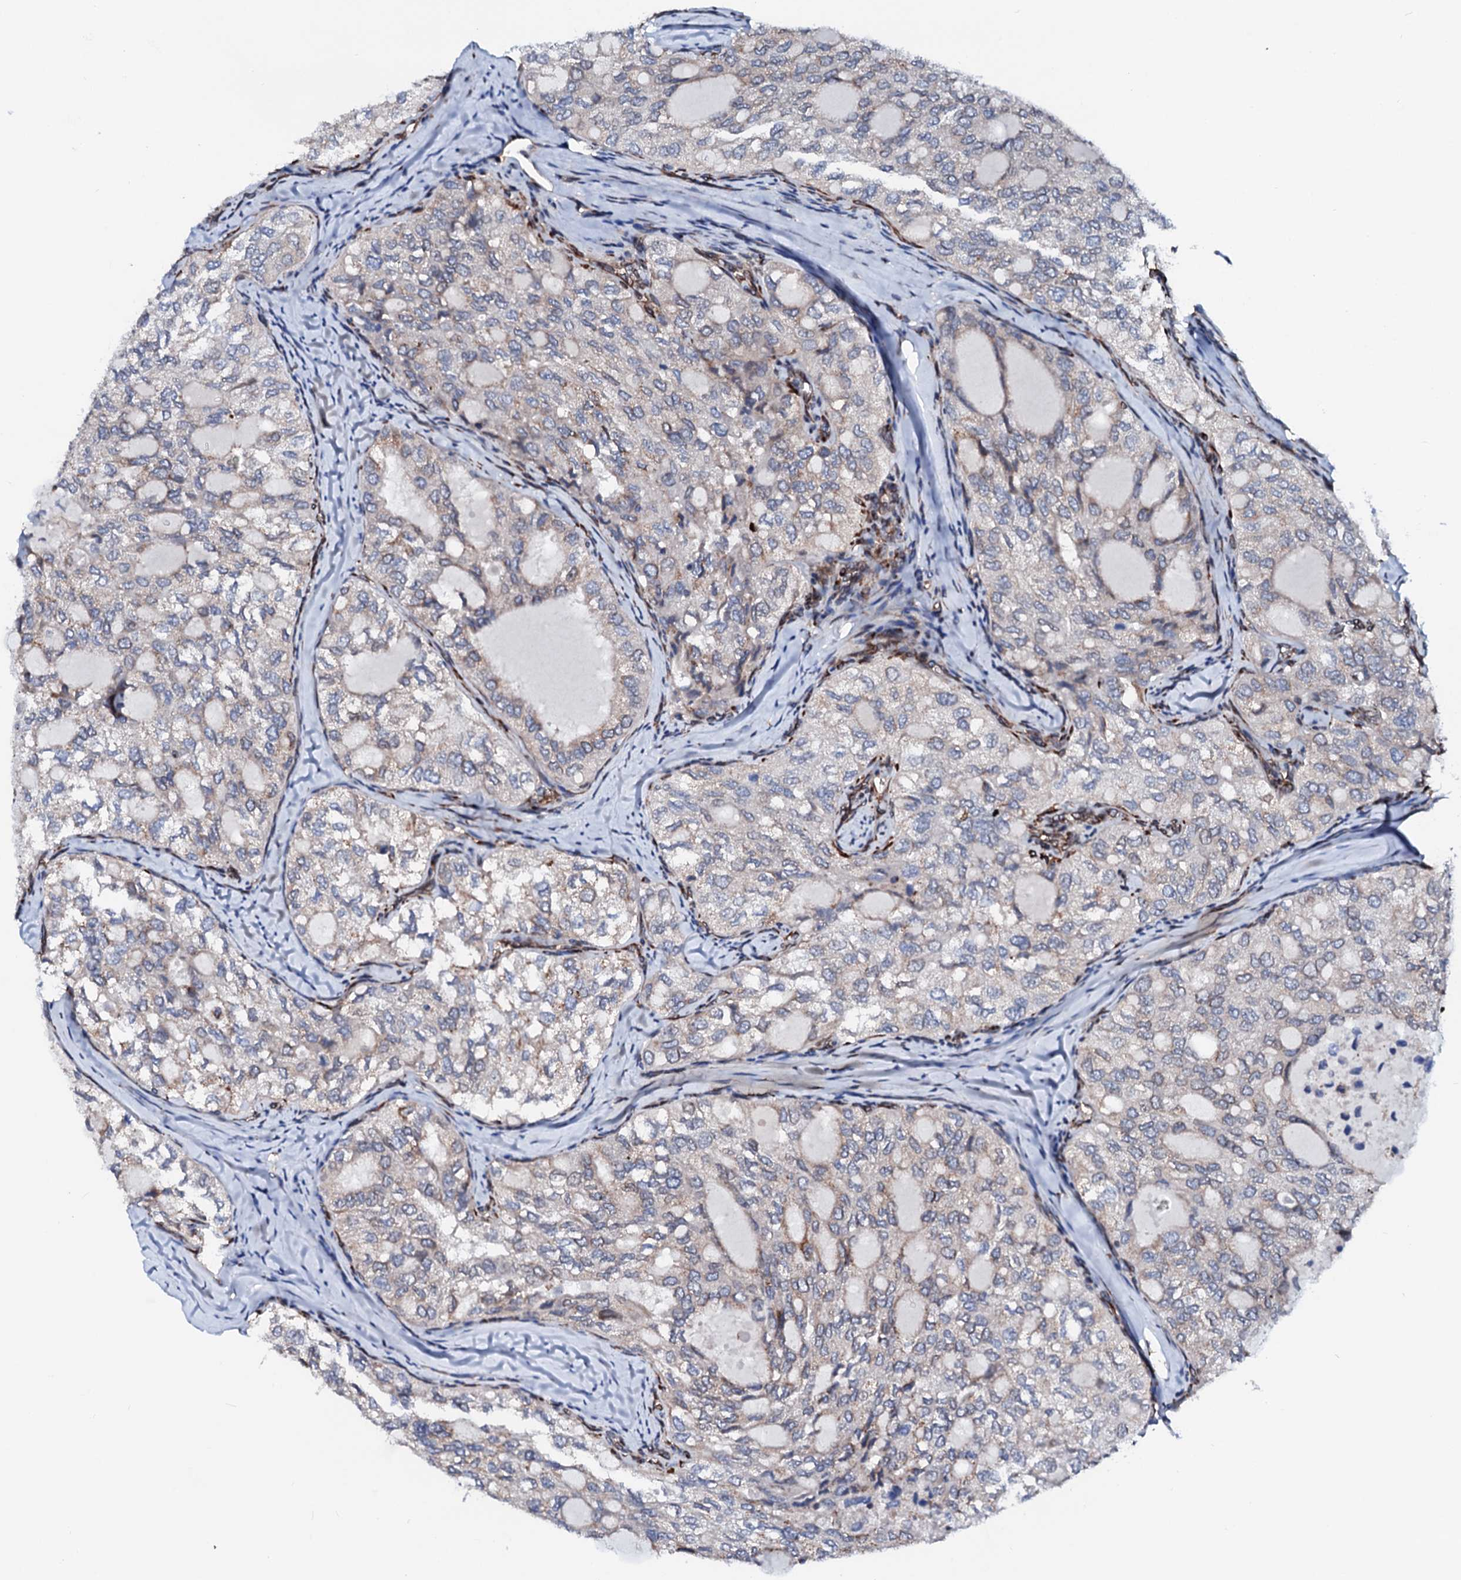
{"staining": {"intensity": "negative", "quantity": "none", "location": "none"}, "tissue": "thyroid cancer", "cell_type": "Tumor cells", "image_type": "cancer", "snomed": [{"axis": "morphology", "description": "Follicular adenoma carcinoma, NOS"}, {"axis": "topography", "description": "Thyroid gland"}], "caption": "Histopathology image shows no significant protein expression in tumor cells of follicular adenoma carcinoma (thyroid).", "gene": "TMCO3", "patient": {"sex": "male", "age": 75}}